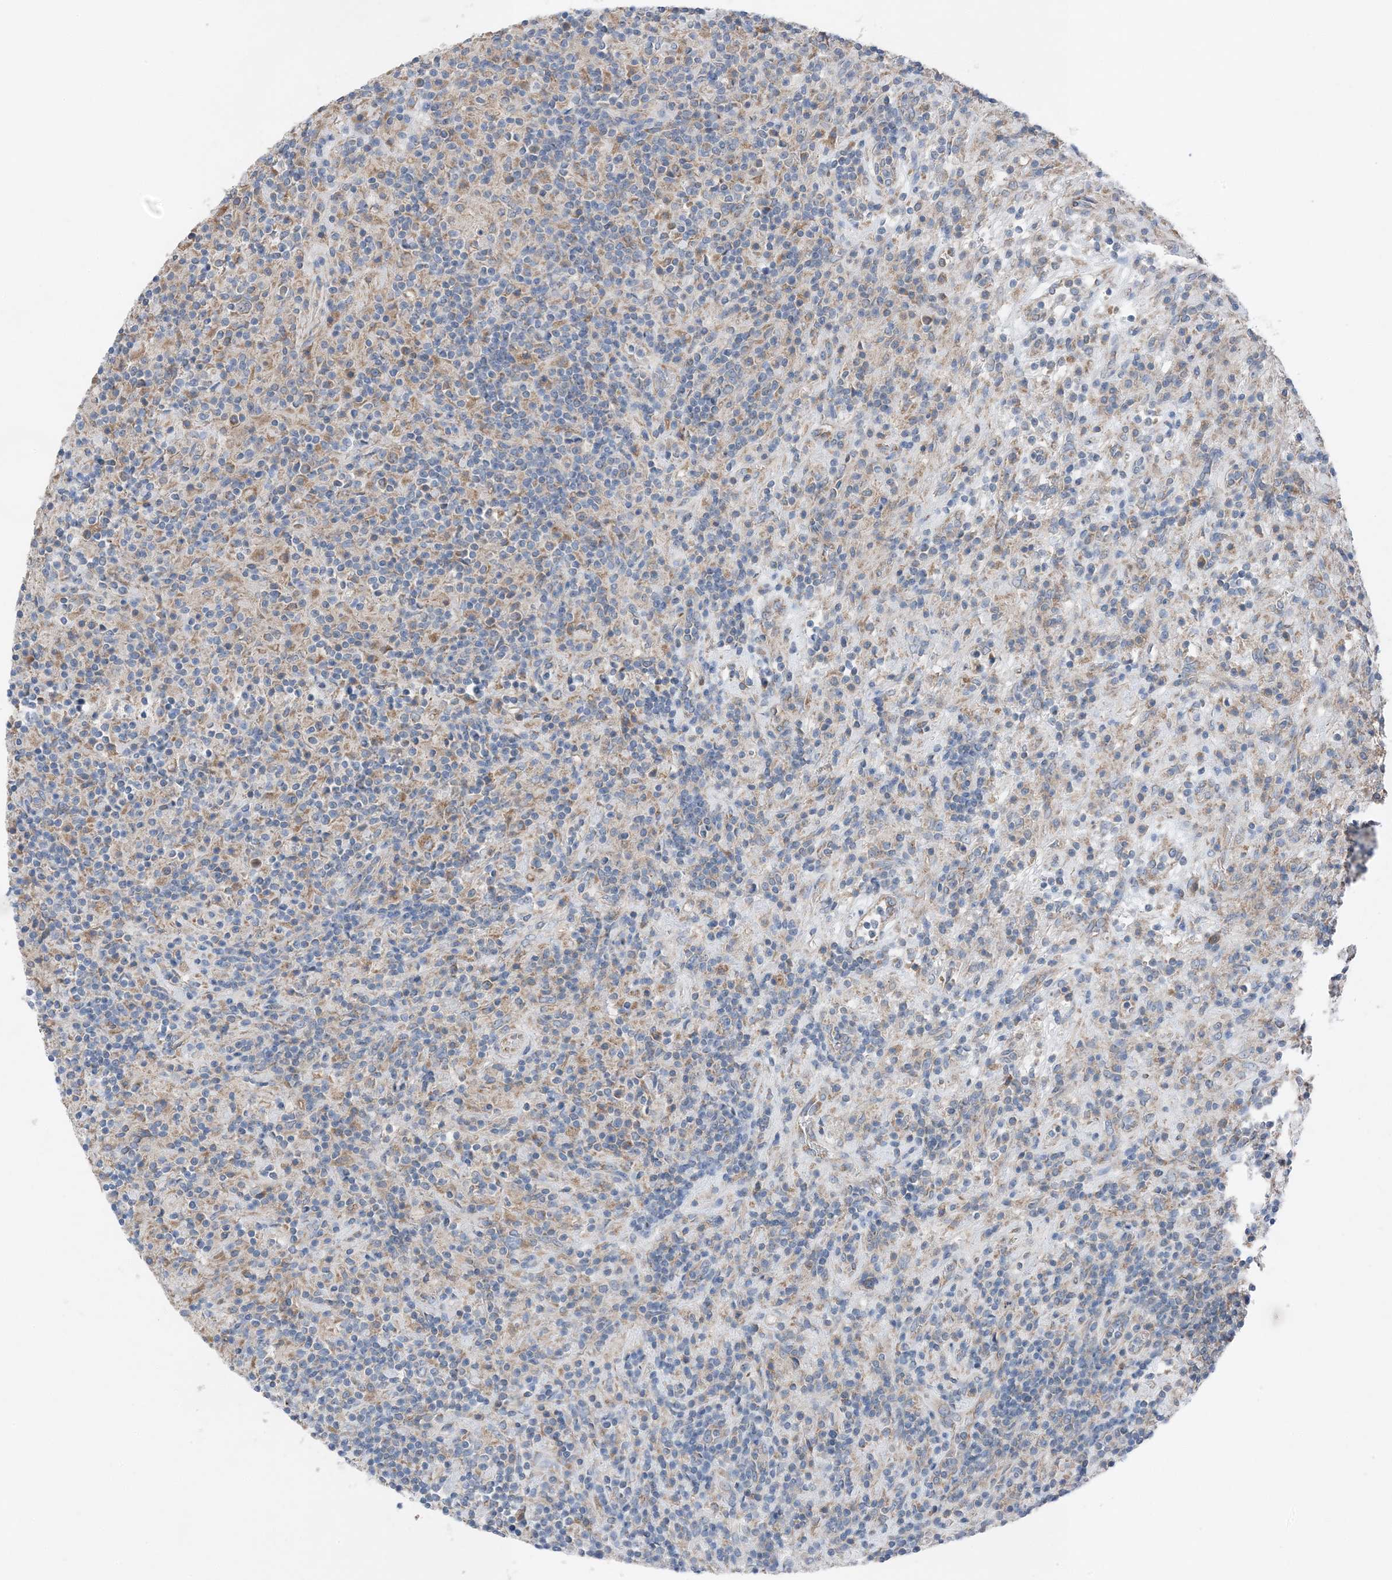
{"staining": {"intensity": "weak", "quantity": ">75%", "location": "cytoplasmic/membranous"}, "tissue": "lymphoma", "cell_type": "Tumor cells", "image_type": "cancer", "snomed": [{"axis": "morphology", "description": "Hodgkin's disease, NOS"}, {"axis": "topography", "description": "Lymph node"}], "caption": "Tumor cells show low levels of weak cytoplasmic/membranous staining in approximately >75% of cells in human lymphoma.", "gene": "DHX30", "patient": {"sex": "male", "age": 70}}